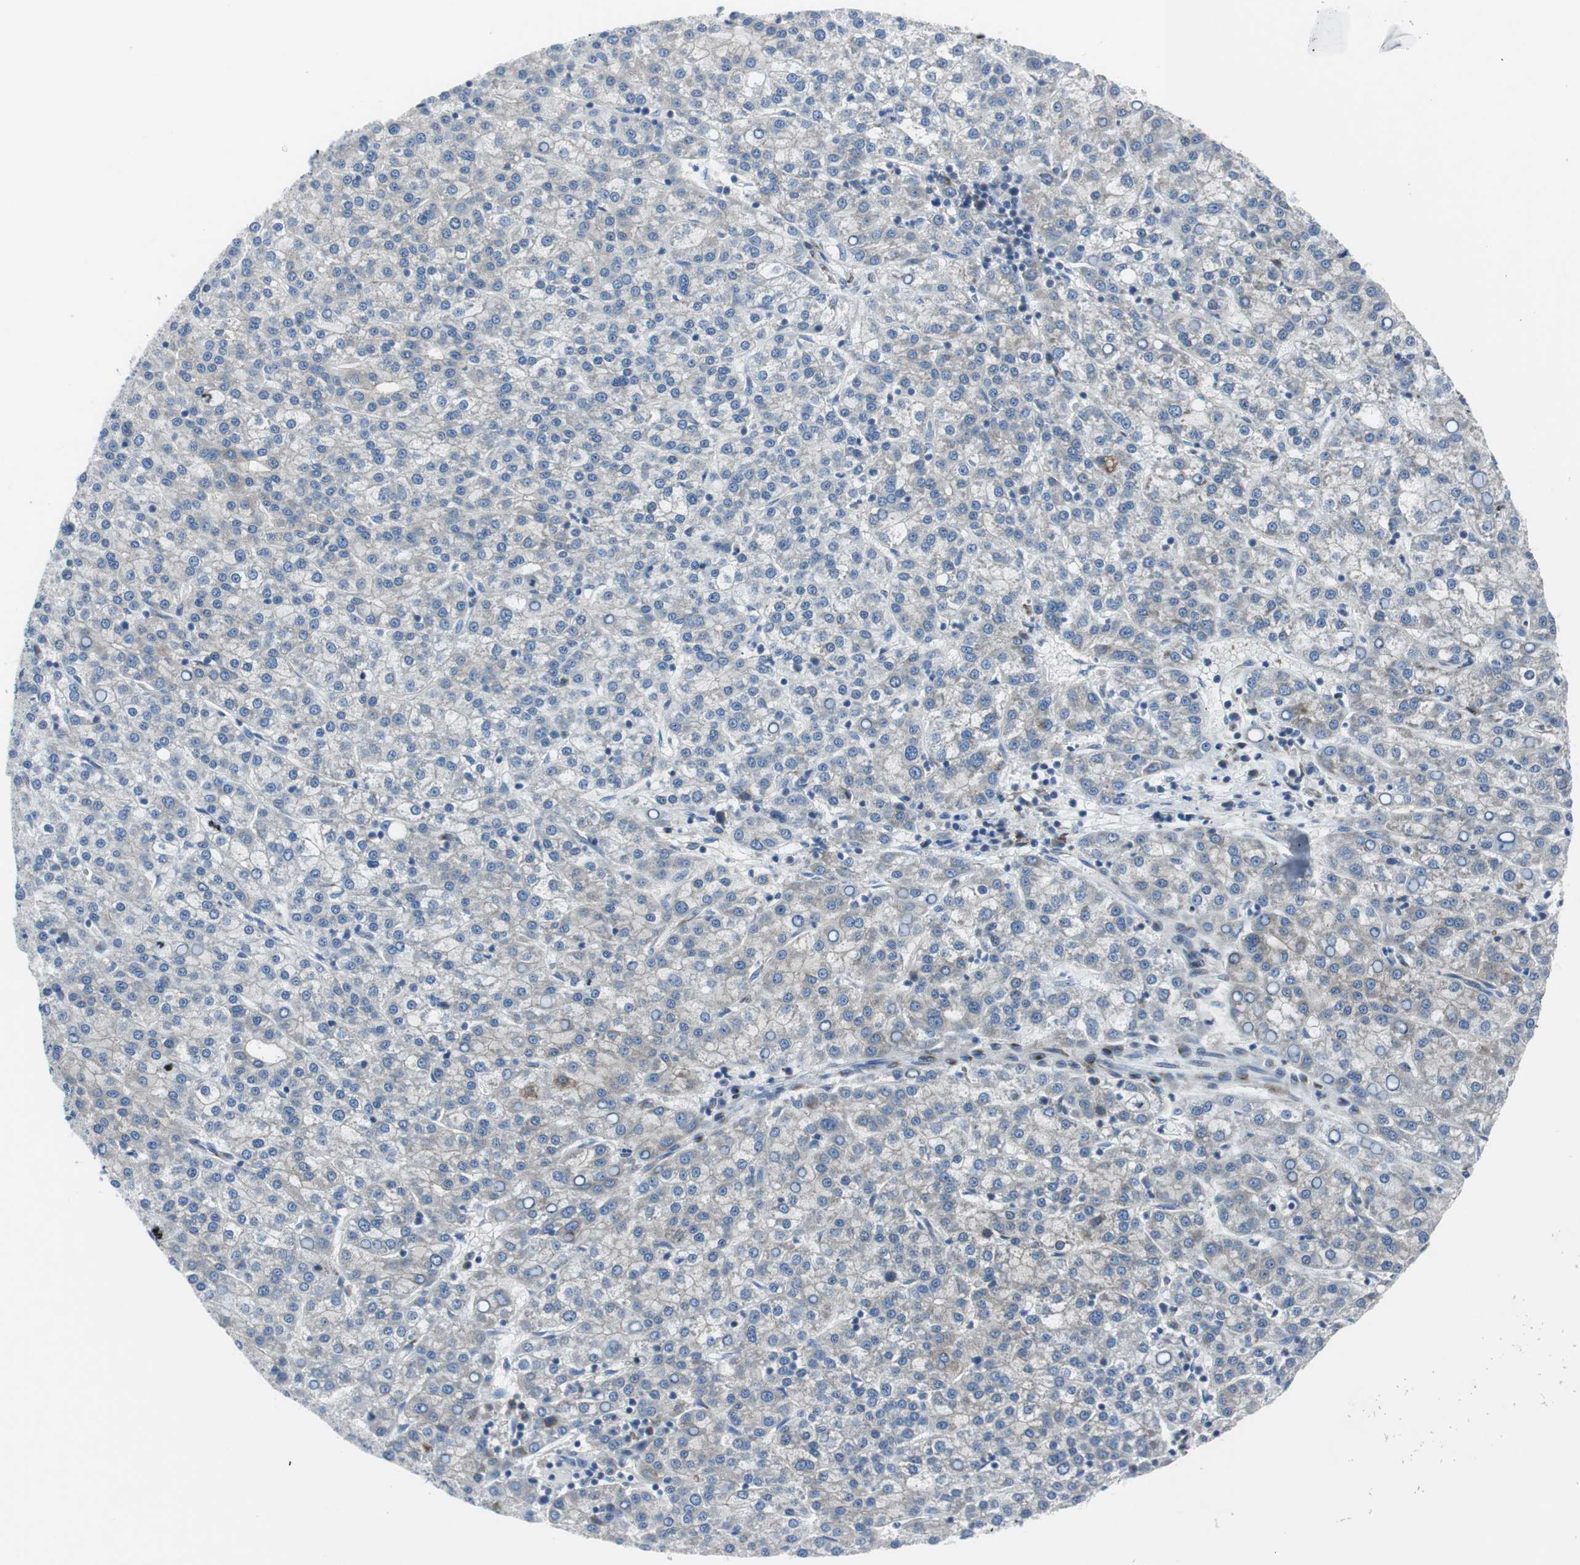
{"staining": {"intensity": "weak", "quantity": "<25%", "location": "cytoplasmic/membranous"}, "tissue": "liver cancer", "cell_type": "Tumor cells", "image_type": "cancer", "snomed": [{"axis": "morphology", "description": "Carcinoma, Hepatocellular, NOS"}, {"axis": "topography", "description": "Liver"}], "caption": "This is an immunohistochemistry image of human liver cancer (hepatocellular carcinoma). There is no positivity in tumor cells.", "gene": "BBC3", "patient": {"sex": "female", "age": 58}}